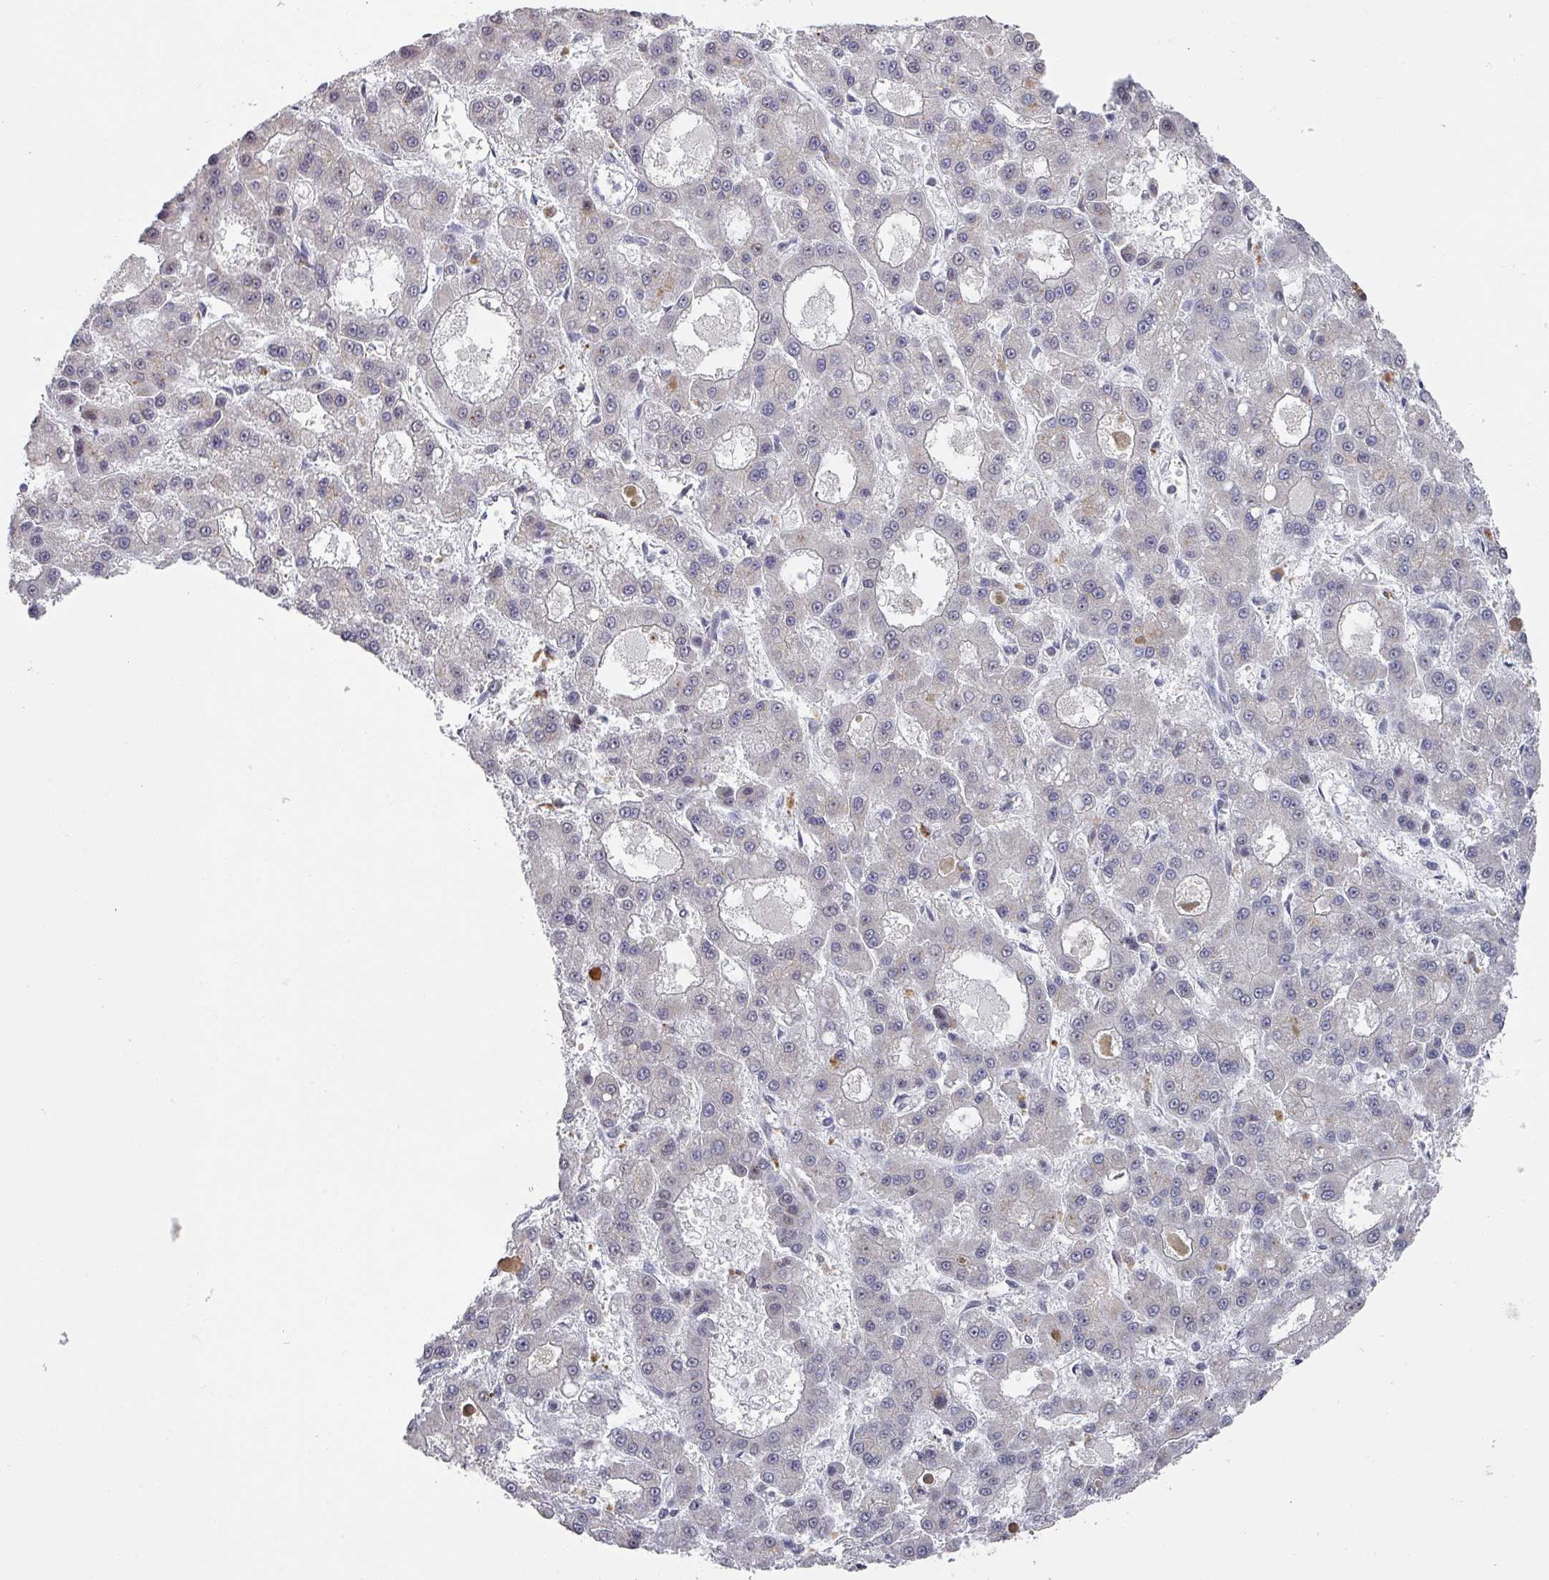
{"staining": {"intensity": "negative", "quantity": "none", "location": "none"}, "tissue": "liver cancer", "cell_type": "Tumor cells", "image_type": "cancer", "snomed": [{"axis": "morphology", "description": "Carcinoma, Hepatocellular, NOS"}, {"axis": "topography", "description": "Liver"}], "caption": "High power microscopy histopathology image of an immunohistochemistry micrograph of liver cancer (hepatocellular carcinoma), revealing no significant staining in tumor cells.", "gene": "ZNF654", "patient": {"sex": "male", "age": 70}}